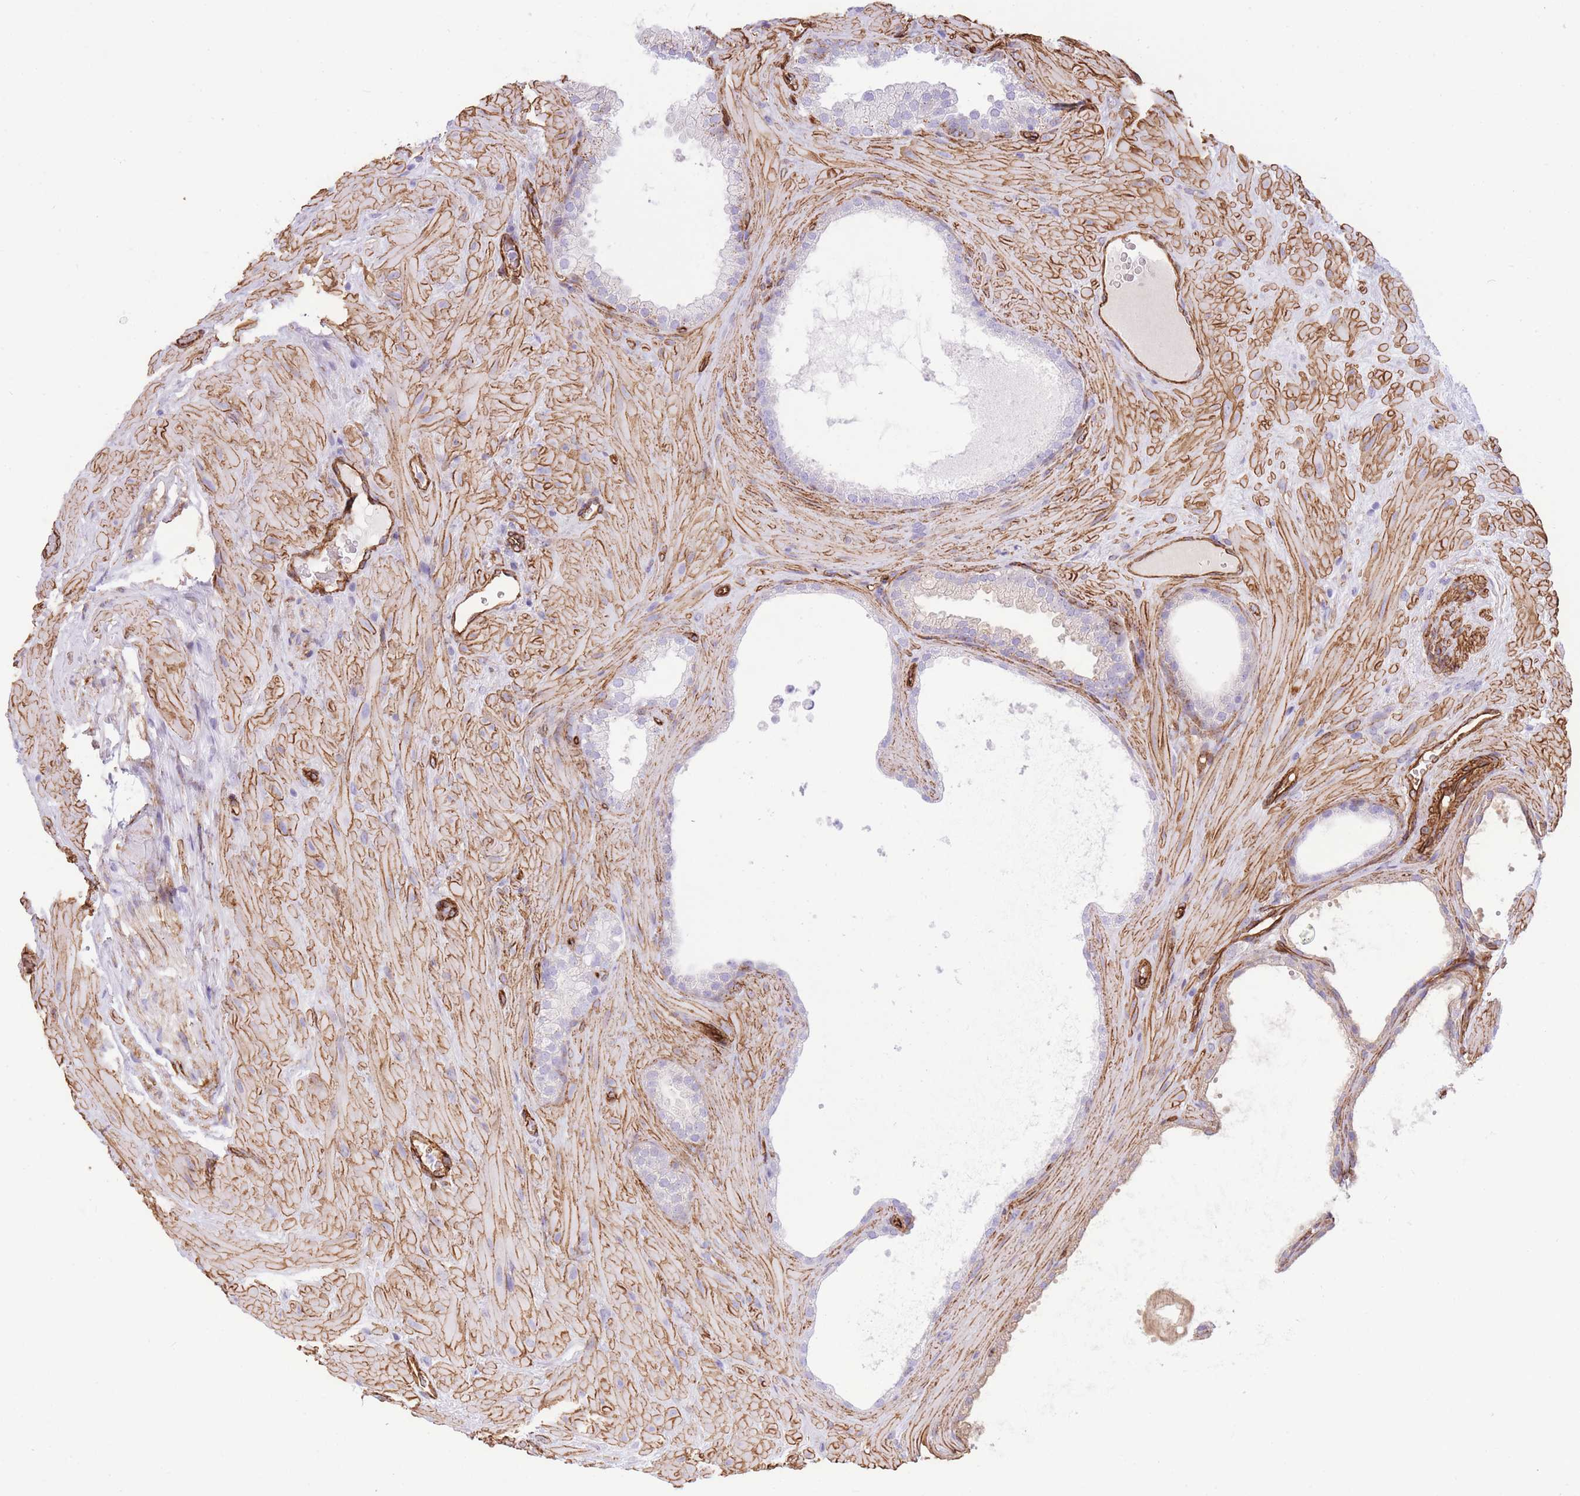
{"staining": {"intensity": "negative", "quantity": "none", "location": "none"}, "tissue": "prostate cancer", "cell_type": "Tumor cells", "image_type": "cancer", "snomed": [{"axis": "morphology", "description": "Adenocarcinoma, Low grade"}, {"axis": "topography", "description": "Prostate"}], "caption": "The immunohistochemistry histopathology image has no significant positivity in tumor cells of prostate cancer (low-grade adenocarcinoma) tissue.", "gene": "CAVIN1", "patient": {"sex": "male", "age": 62}}